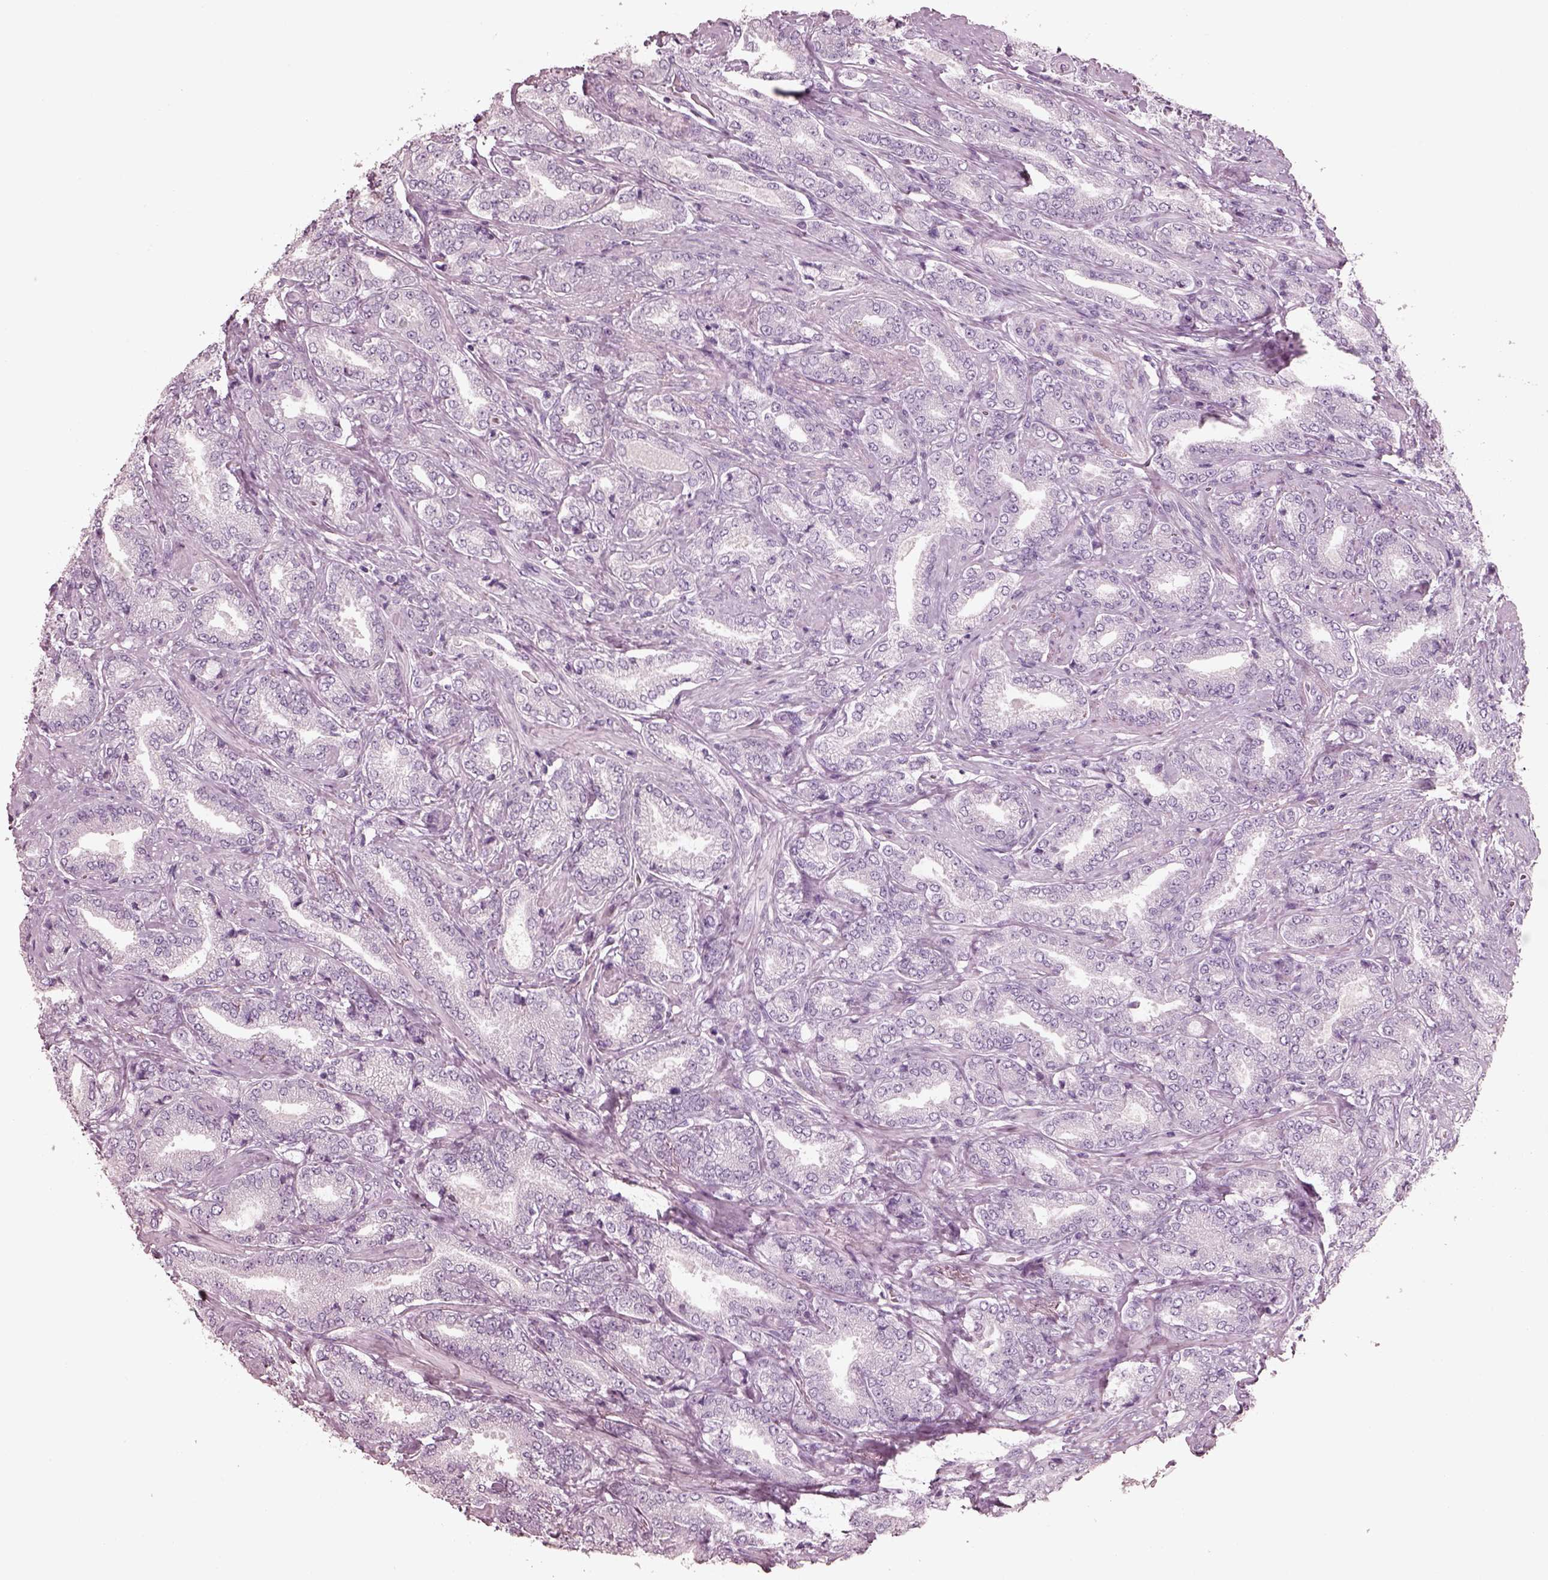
{"staining": {"intensity": "negative", "quantity": "none", "location": "none"}, "tissue": "prostate cancer", "cell_type": "Tumor cells", "image_type": "cancer", "snomed": [{"axis": "morphology", "description": "Adenocarcinoma, NOS"}, {"axis": "topography", "description": "Prostate"}], "caption": "Human prostate adenocarcinoma stained for a protein using immunohistochemistry (IHC) demonstrates no staining in tumor cells.", "gene": "PON3", "patient": {"sex": "male", "age": 64}}